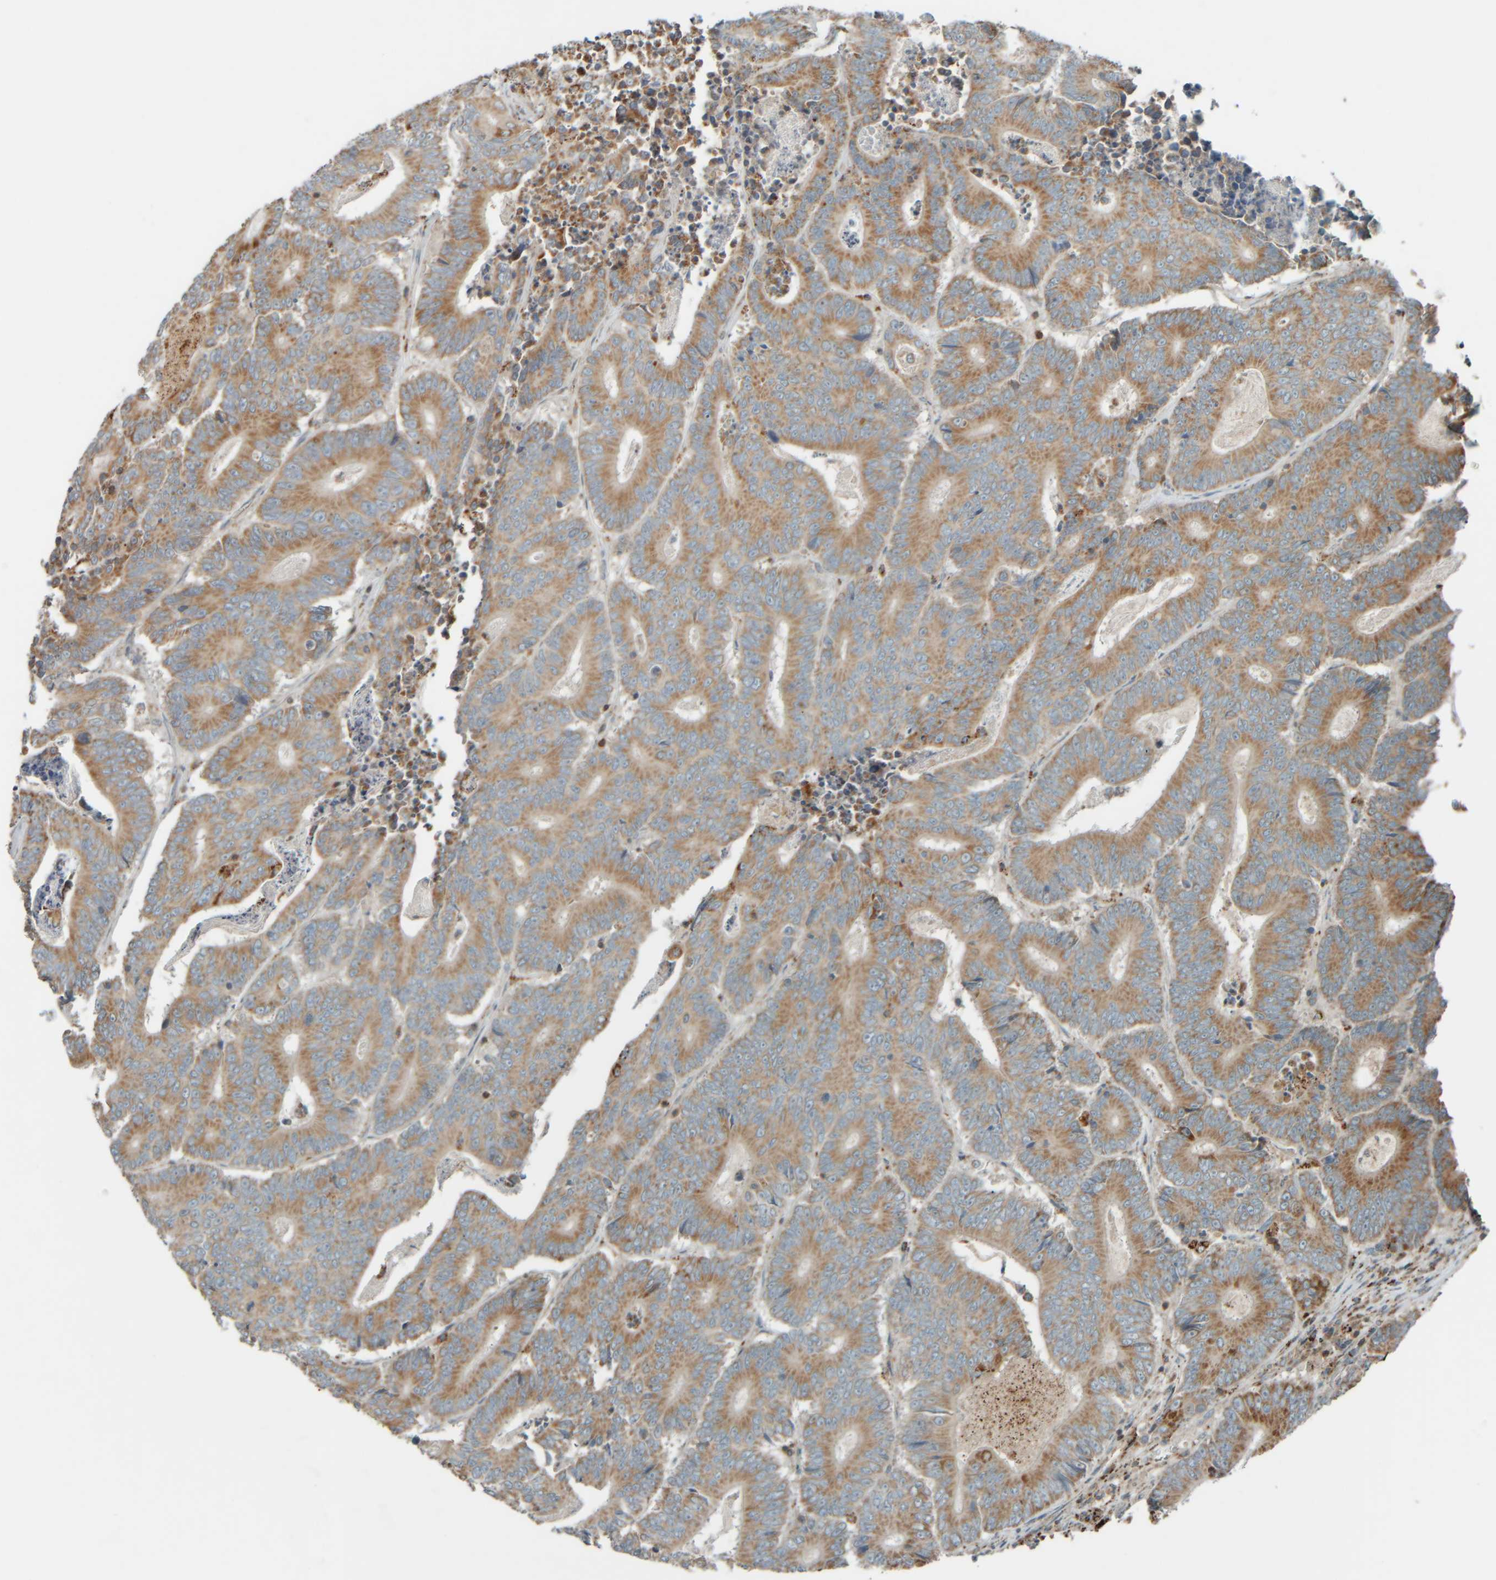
{"staining": {"intensity": "moderate", "quantity": ">75%", "location": "cytoplasmic/membranous"}, "tissue": "colorectal cancer", "cell_type": "Tumor cells", "image_type": "cancer", "snomed": [{"axis": "morphology", "description": "Adenocarcinoma, NOS"}, {"axis": "topography", "description": "Colon"}], "caption": "Protein staining shows moderate cytoplasmic/membranous staining in about >75% of tumor cells in colorectal cancer.", "gene": "SPAG5", "patient": {"sex": "male", "age": 83}}